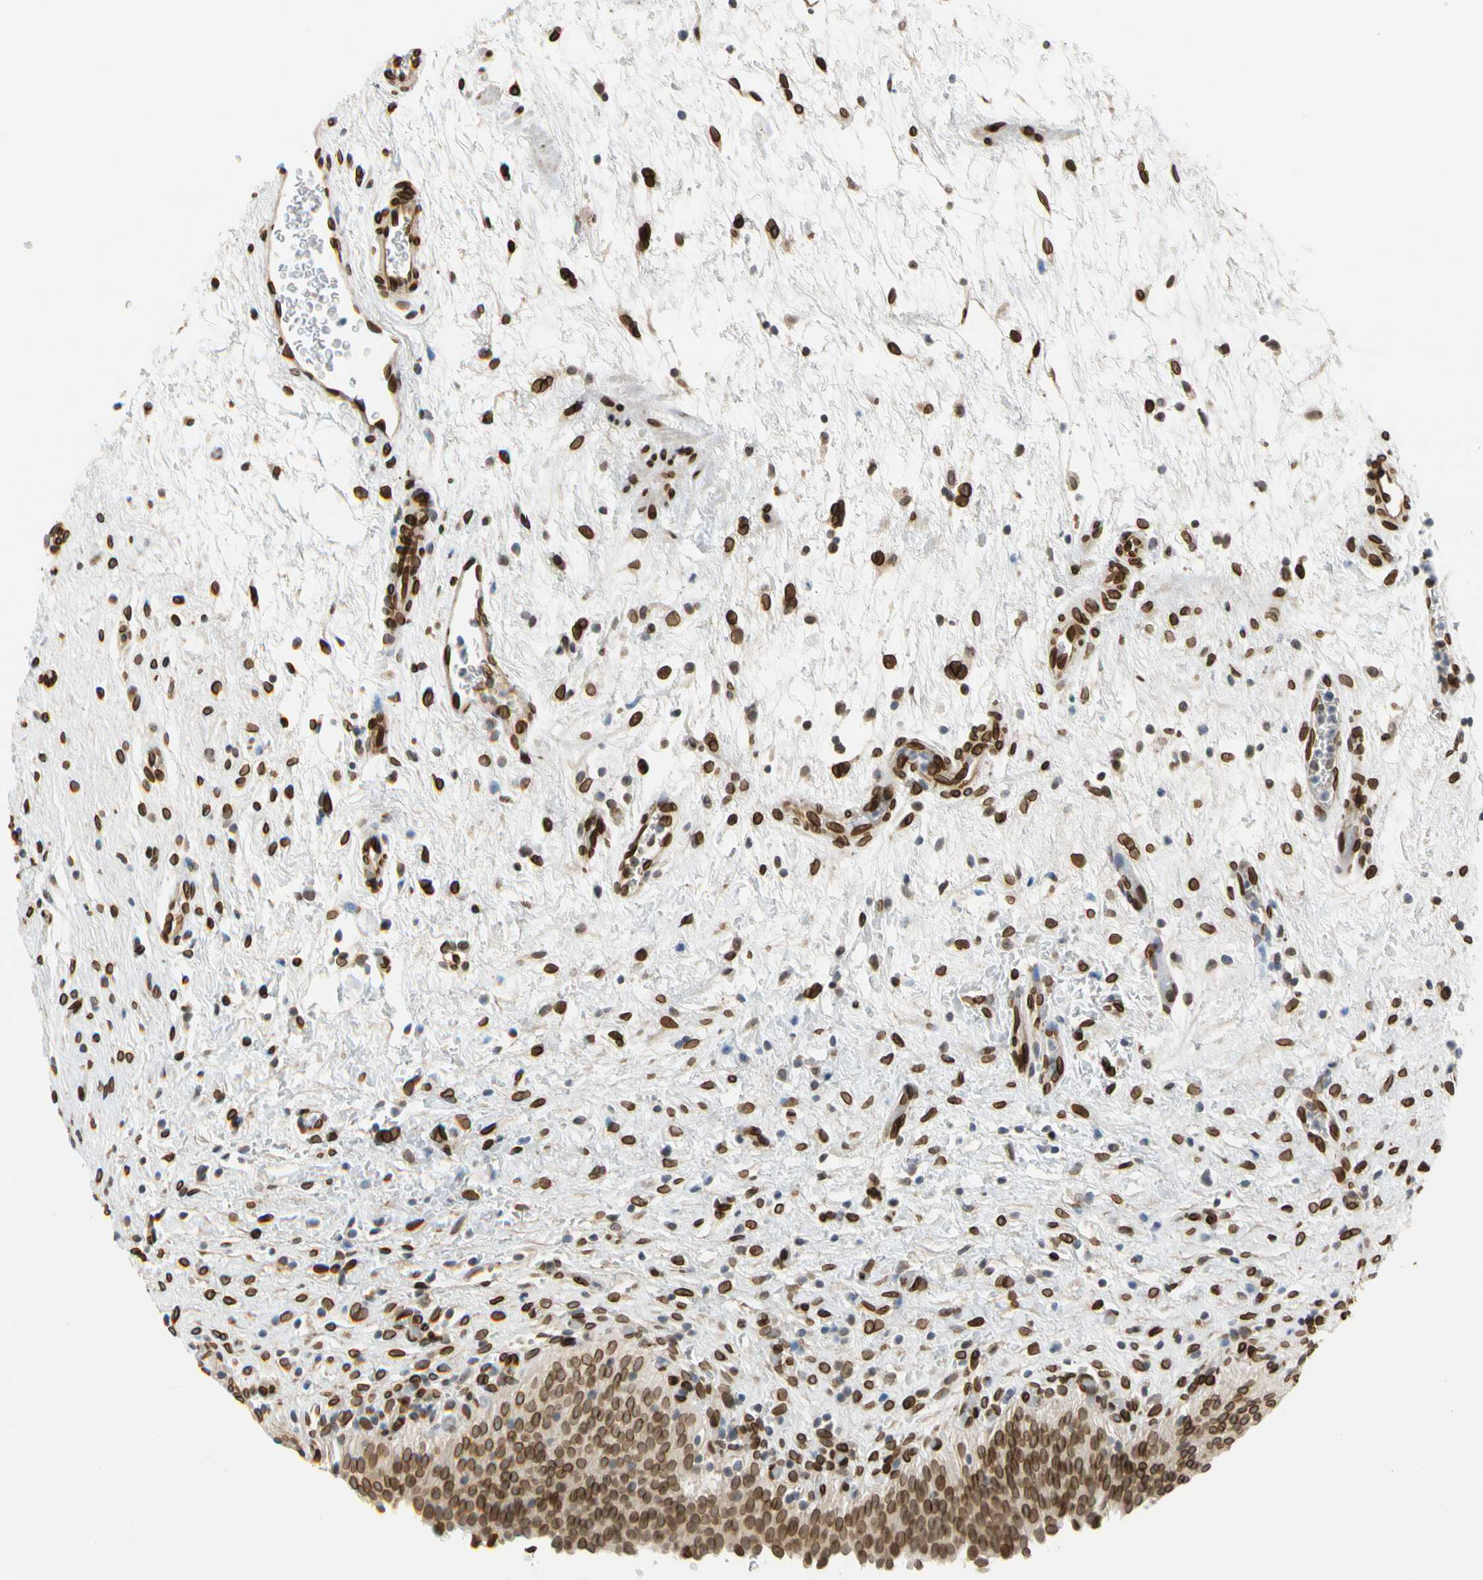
{"staining": {"intensity": "strong", "quantity": ">75%", "location": "cytoplasmic/membranous,nuclear"}, "tissue": "urinary bladder", "cell_type": "Urothelial cells", "image_type": "normal", "snomed": [{"axis": "morphology", "description": "Normal tissue, NOS"}, {"axis": "topography", "description": "Urinary bladder"}], "caption": "Strong cytoplasmic/membranous,nuclear protein expression is identified in approximately >75% of urothelial cells in urinary bladder.", "gene": "SUN1", "patient": {"sex": "male", "age": 51}}